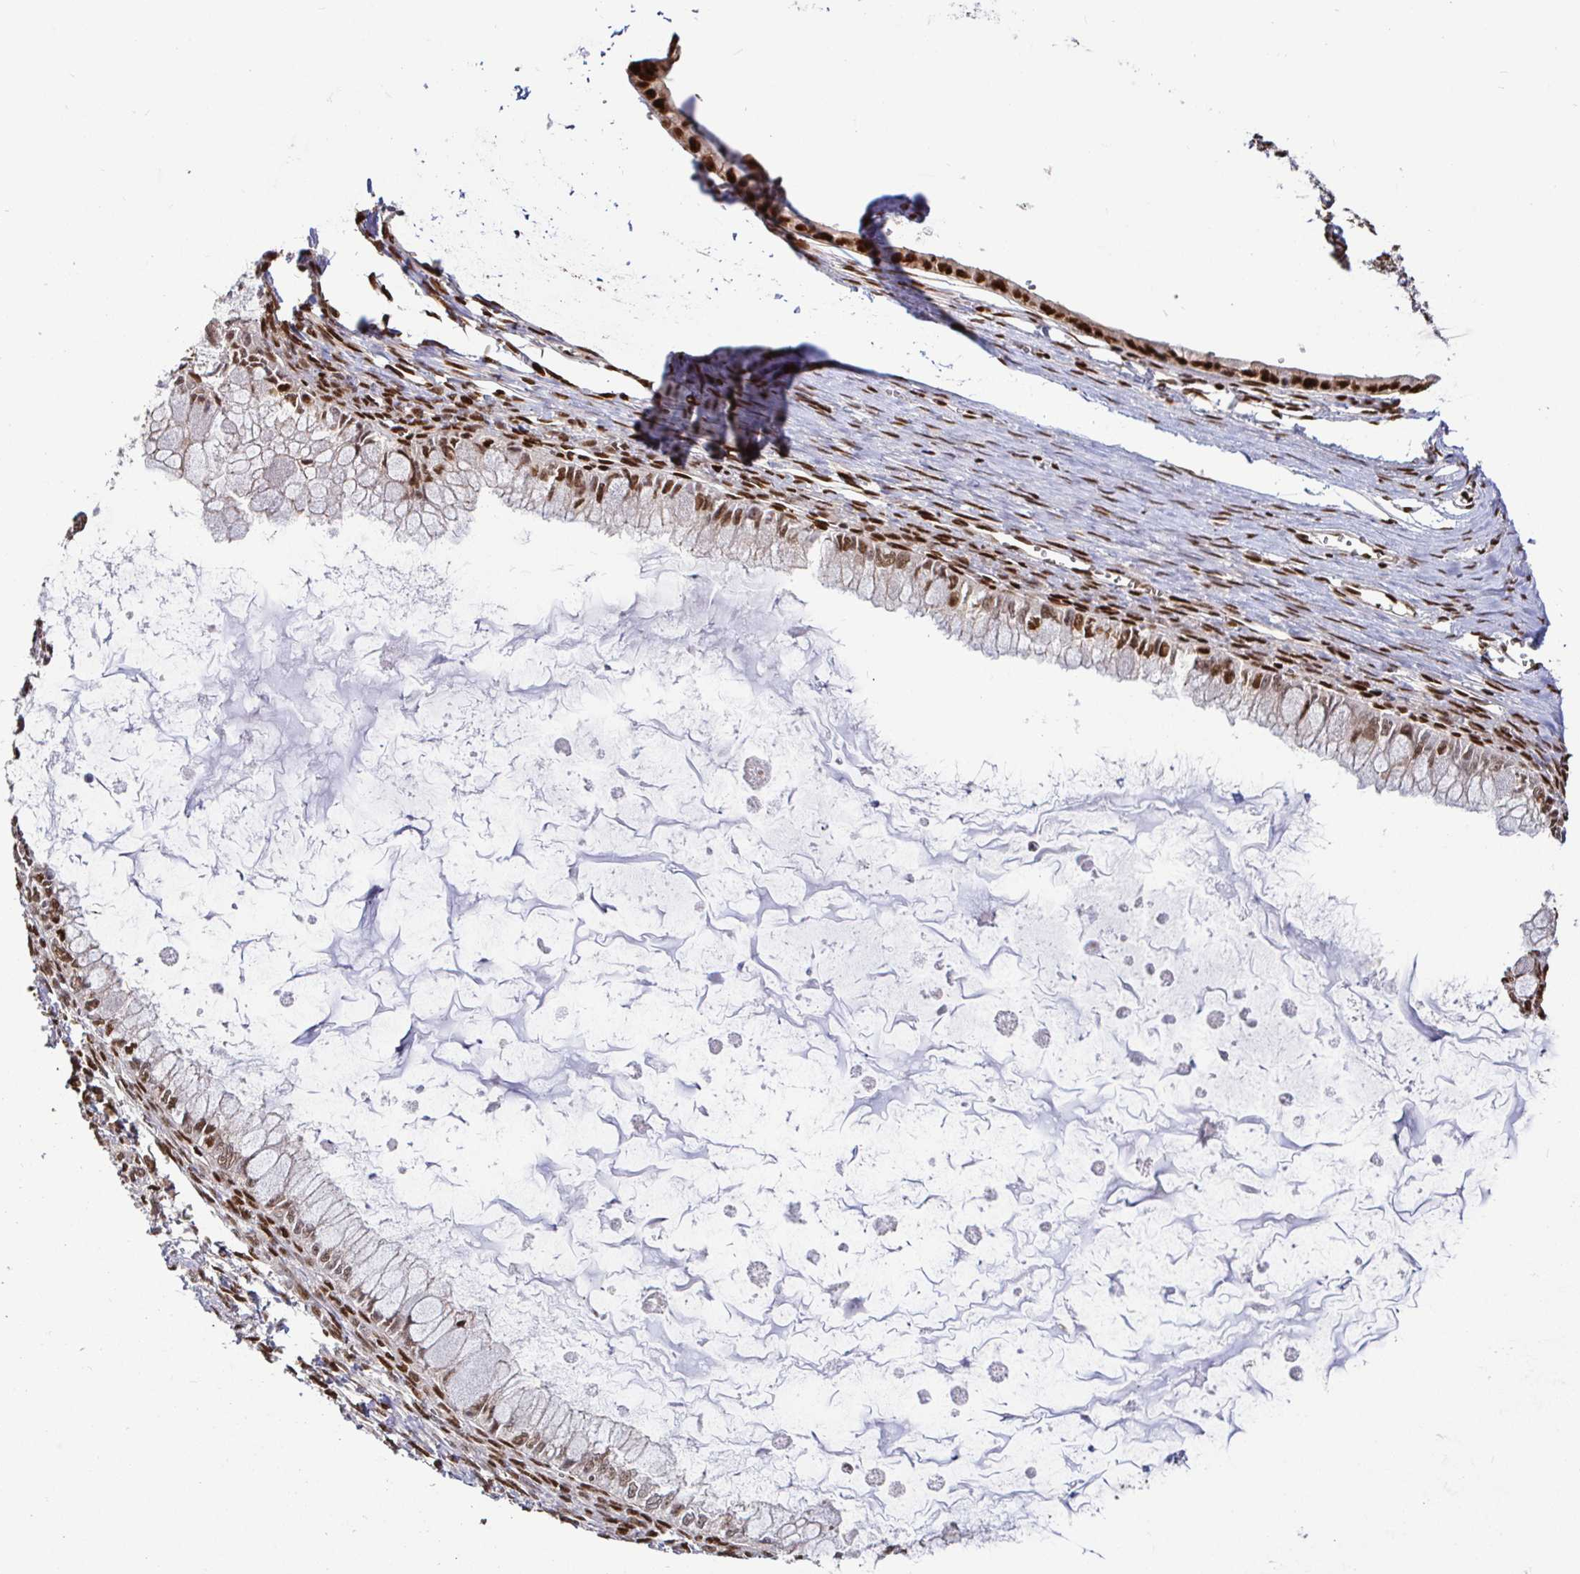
{"staining": {"intensity": "moderate", "quantity": ">75%", "location": "nuclear"}, "tissue": "ovarian cancer", "cell_type": "Tumor cells", "image_type": "cancer", "snomed": [{"axis": "morphology", "description": "Cystadenocarcinoma, mucinous, NOS"}, {"axis": "topography", "description": "Ovary"}], "caption": "High-magnification brightfield microscopy of mucinous cystadenocarcinoma (ovarian) stained with DAB (brown) and counterstained with hematoxylin (blue). tumor cells exhibit moderate nuclear staining is appreciated in about>75% of cells.", "gene": "SP3", "patient": {"sex": "female", "age": 34}}